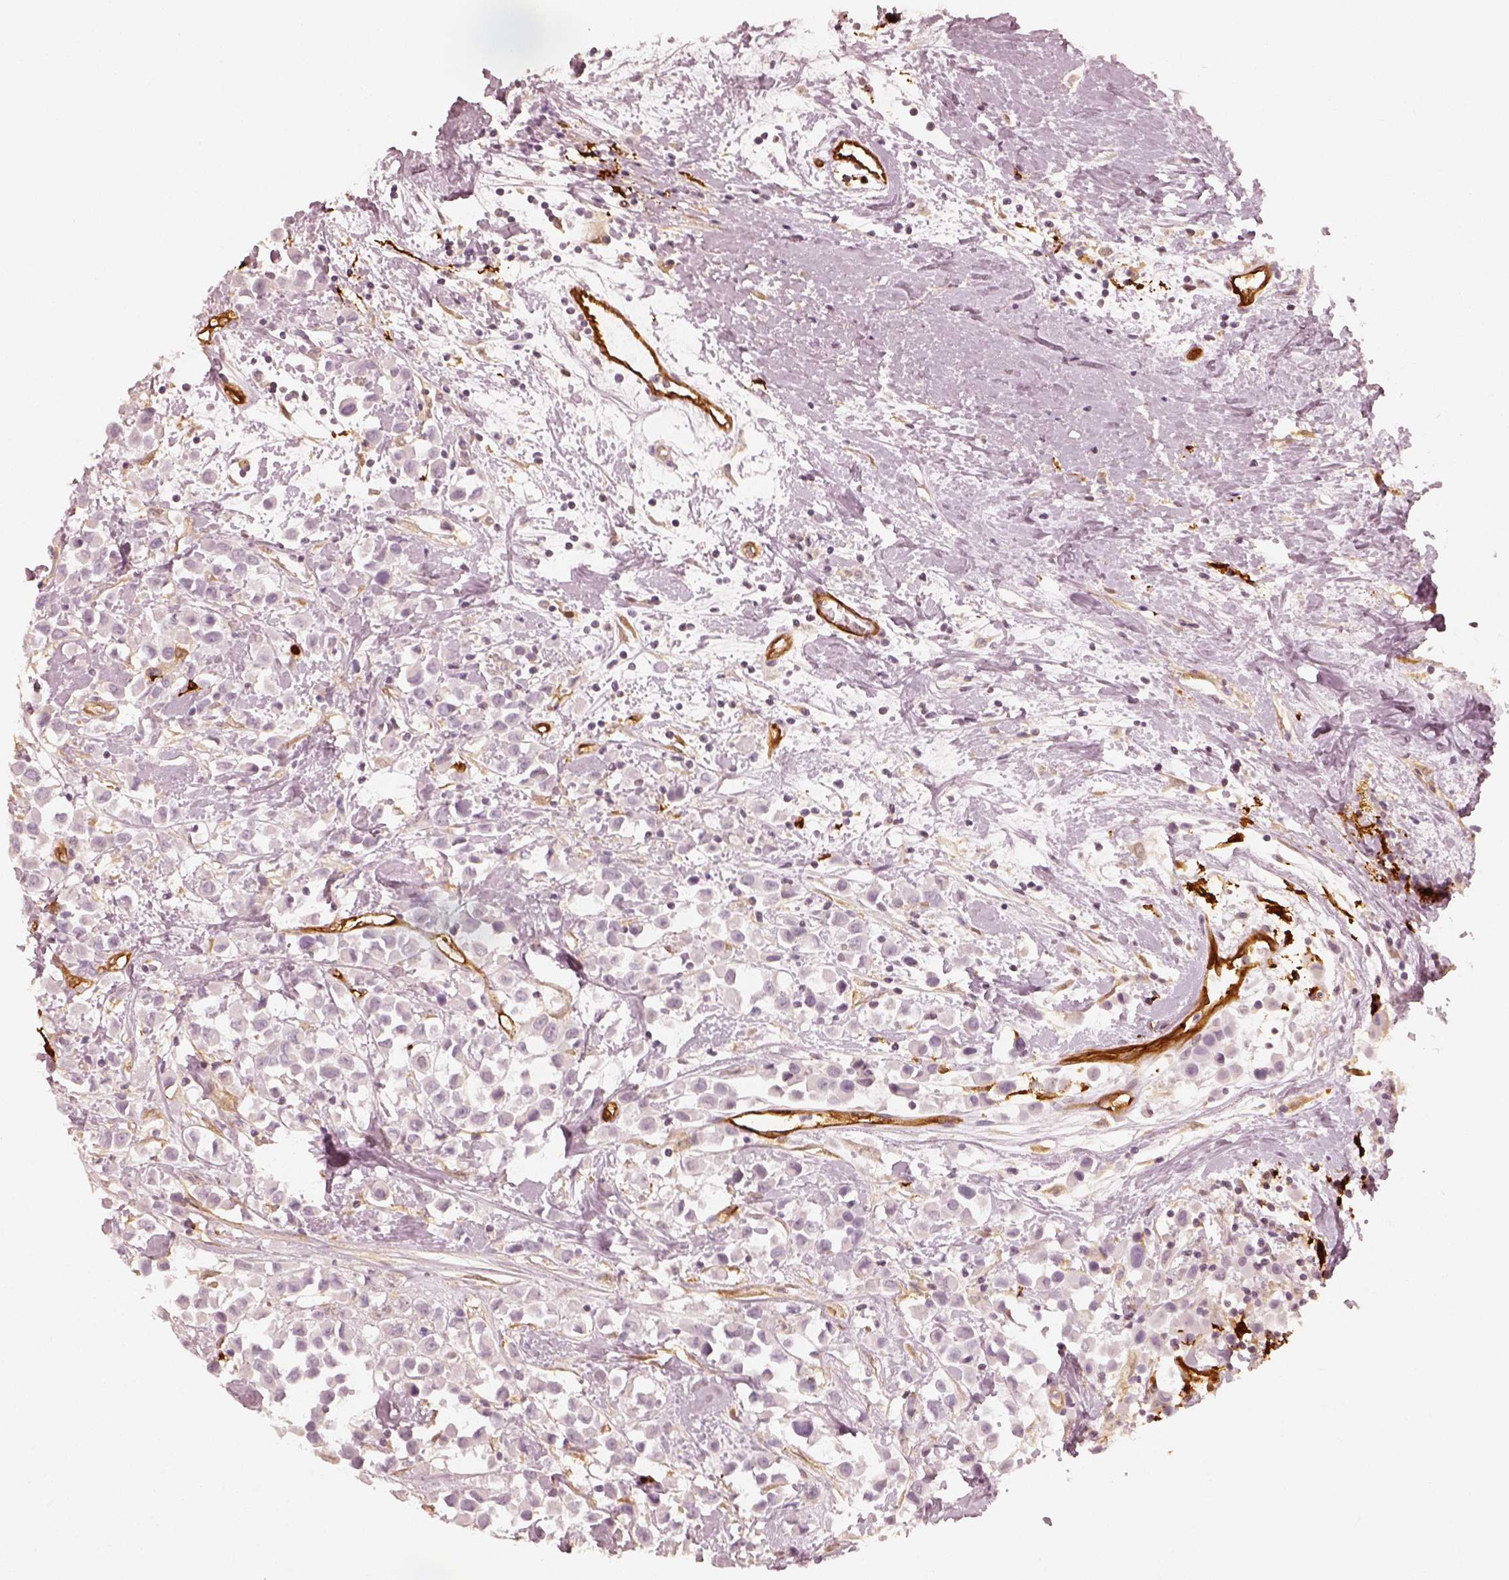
{"staining": {"intensity": "negative", "quantity": "none", "location": "none"}, "tissue": "breast cancer", "cell_type": "Tumor cells", "image_type": "cancer", "snomed": [{"axis": "morphology", "description": "Duct carcinoma"}, {"axis": "topography", "description": "Breast"}], "caption": "IHC of invasive ductal carcinoma (breast) exhibits no expression in tumor cells. (DAB (3,3'-diaminobenzidine) immunohistochemistry (IHC) with hematoxylin counter stain).", "gene": "FSCN1", "patient": {"sex": "female", "age": 61}}